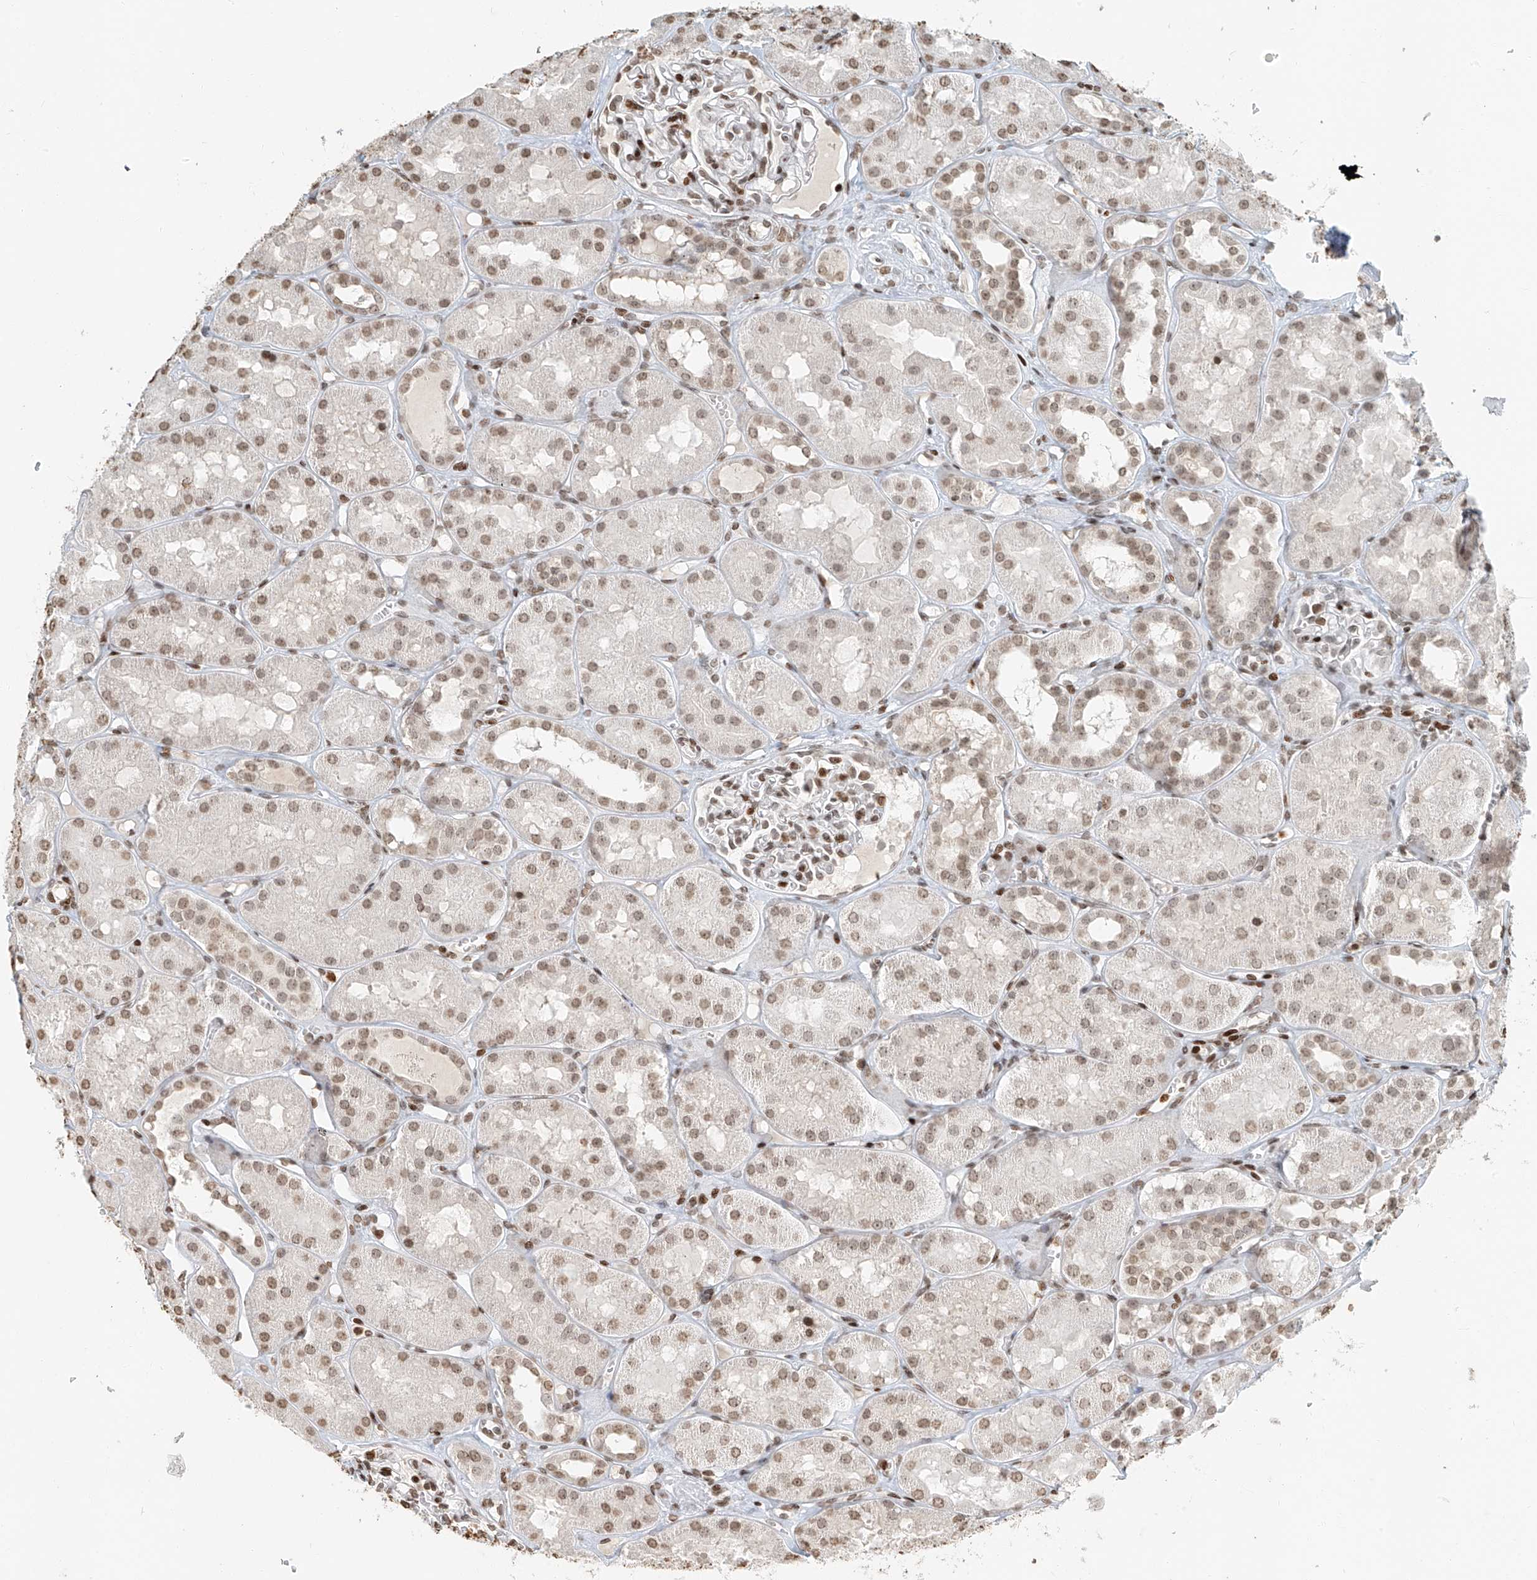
{"staining": {"intensity": "moderate", "quantity": ">75%", "location": "nuclear"}, "tissue": "kidney", "cell_type": "Cells in glomeruli", "image_type": "normal", "snomed": [{"axis": "morphology", "description": "Normal tissue, NOS"}, {"axis": "topography", "description": "Kidney"}], "caption": "Cells in glomeruli demonstrate medium levels of moderate nuclear positivity in about >75% of cells in normal kidney. (DAB (3,3'-diaminobenzidine) = brown stain, brightfield microscopy at high magnification).", "gene": "C17orf58", "patient": {"sex": "male", "age": 16}}